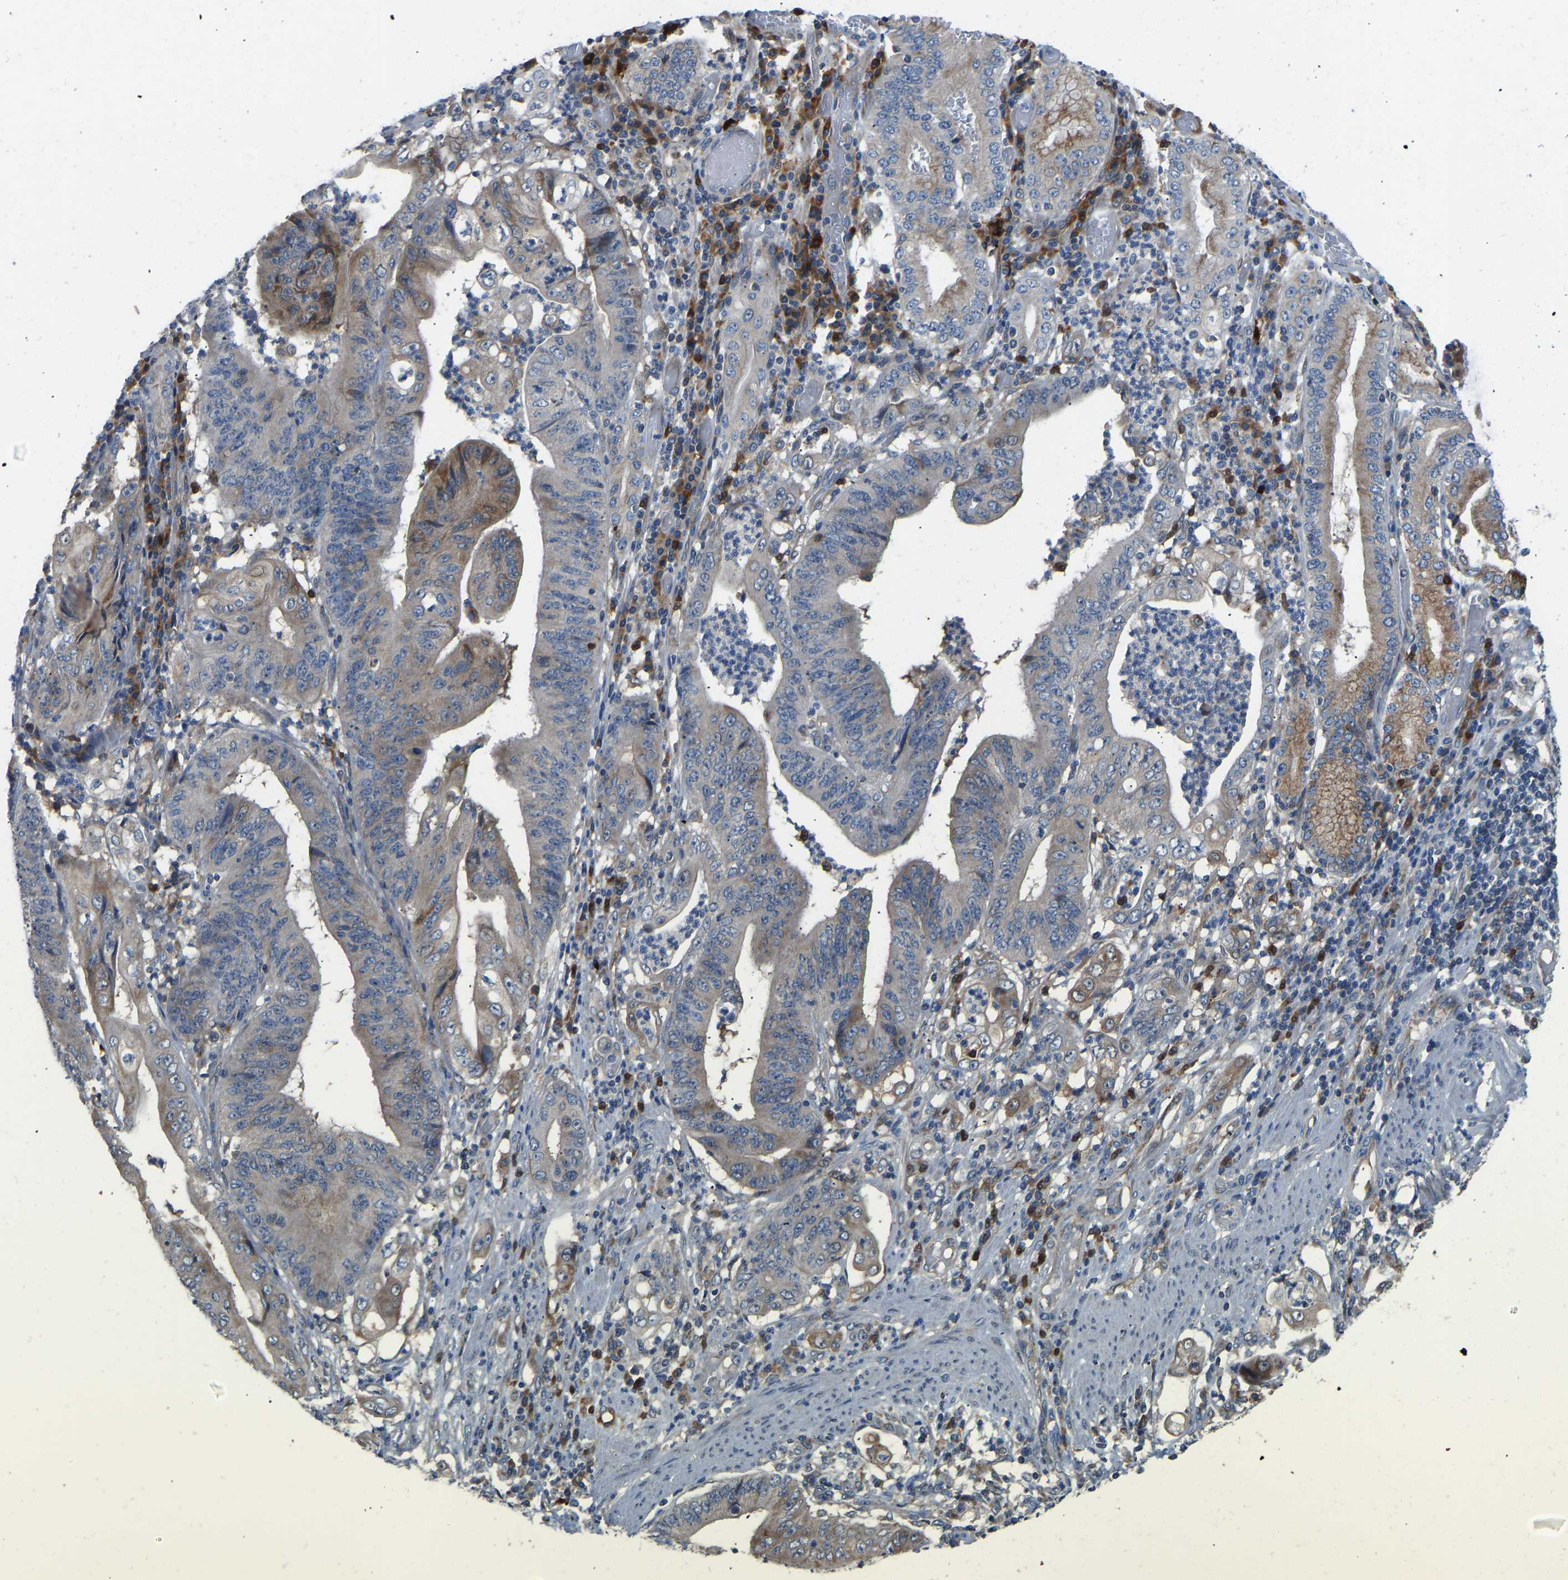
{"staining": {"intensity": "weak", "quantity": "25%-75%", "location": "cytoplasmic/membranous"}, "tissue": "stomach cancer", "cell_type": "Tumor cells", "image_type": "cancer", "snomed": [{"axis": "morphology", "description": "Adenocarcinoma, NOS"}, {"axis": "topography", "description": "Stomach"}], "caption": "Human stomach cancer (adenocarcinoma) stained with a protein marker exhibits weak staining in tumor cells.", "gene": "RBP1", "patient": {"sex": "female", "age": 73}}